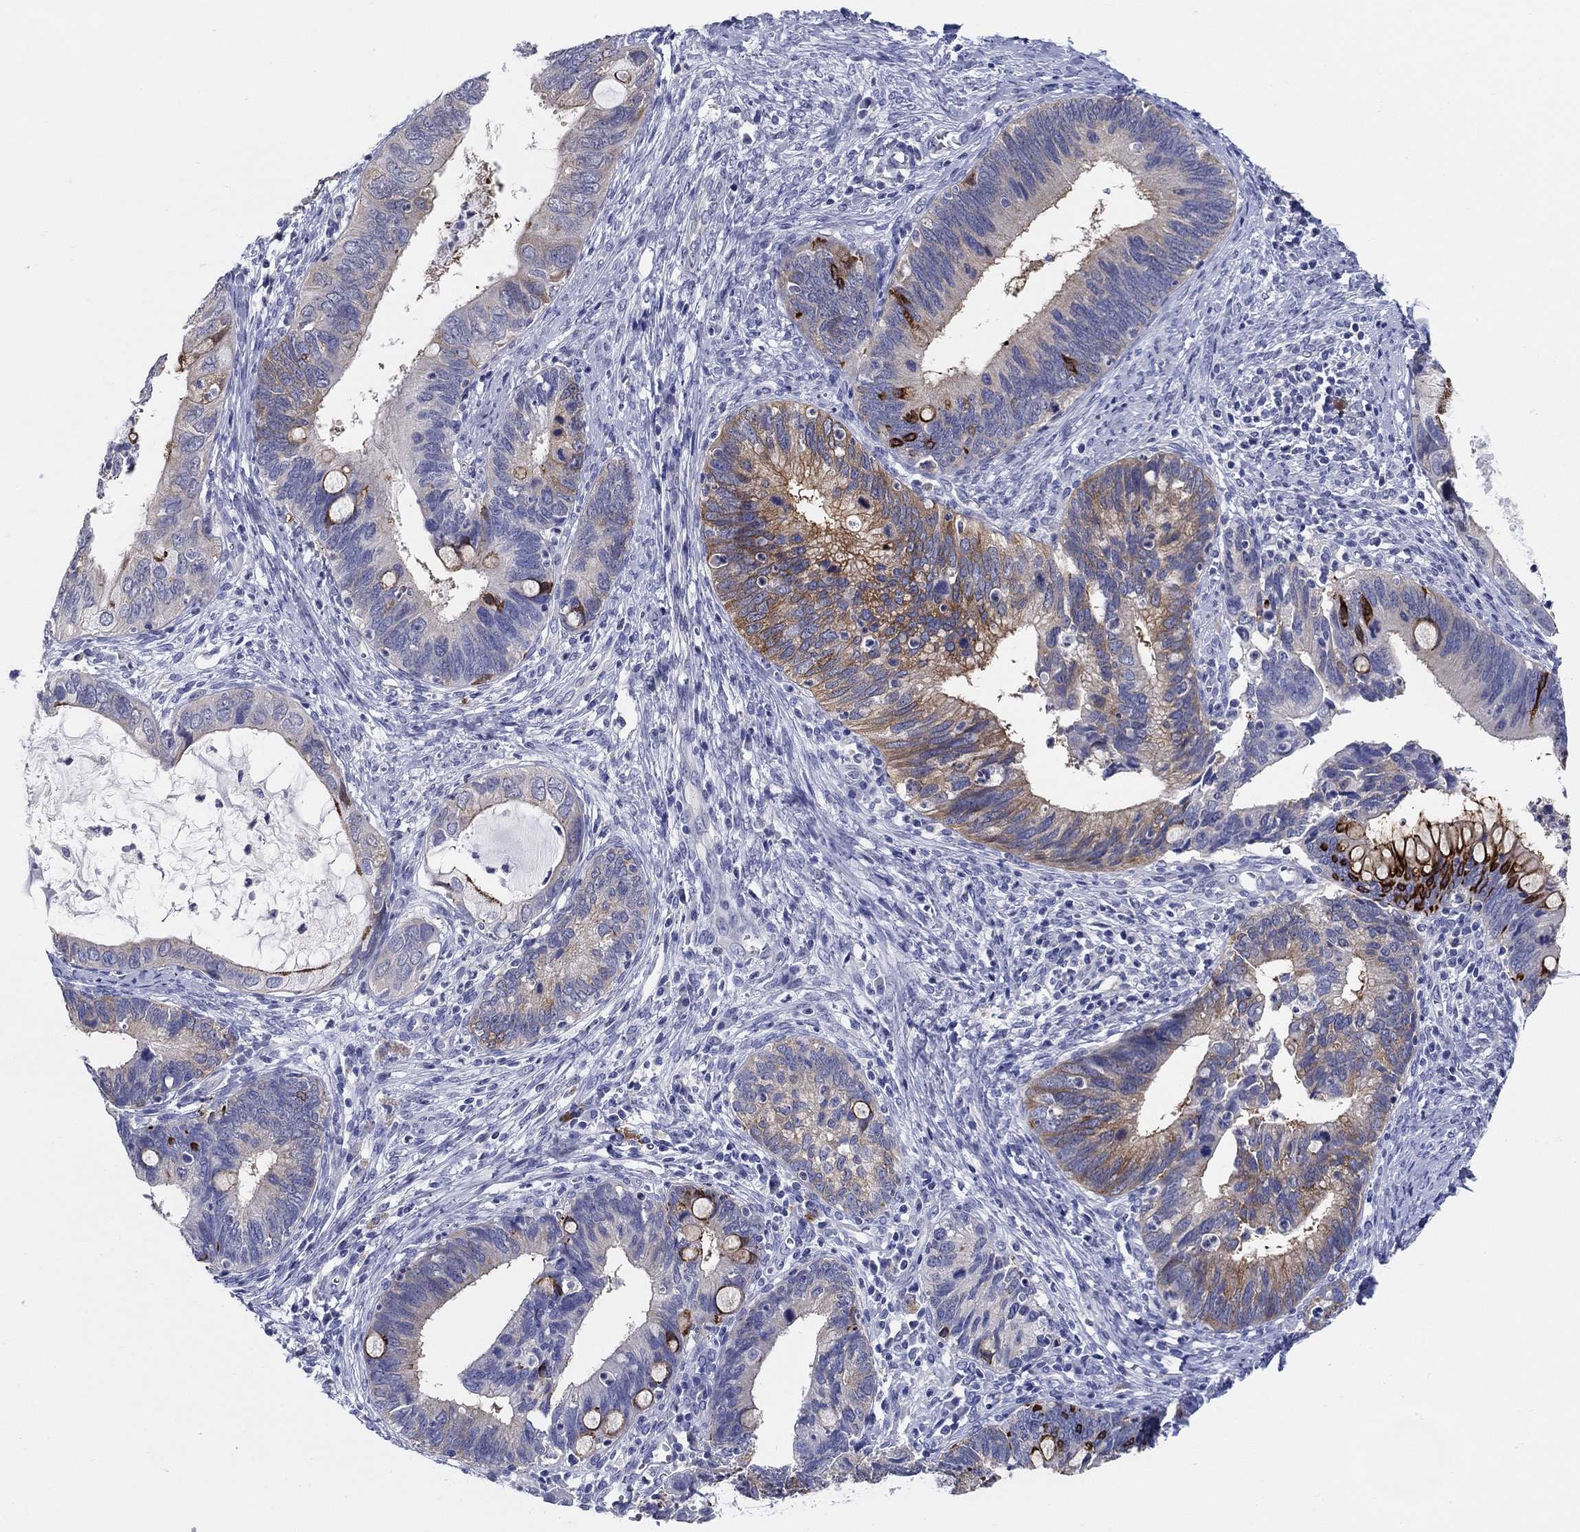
{"staining": {"intensity": "strong", "quantity": "<25%", "location": "cytoplasmic/membranous"}, "tissue": "cervical cancer", "cell_type": "Tumor cells", "image_type": "cancer", "snomed": [{"axis": "morphology", "description": "Adenocarcinoma, NOS"}, {"axis": "topography", "description": "Cervix"}], "caption": "This is an image of immunohistochemistry (IHC) staining of cervical adenocarcinoma, which shows strong positivity in the cytoplasmic/membranous of tumor cells.", "gene": "RAP1GAP", "patient": {"sex": "female", "age": 42}}